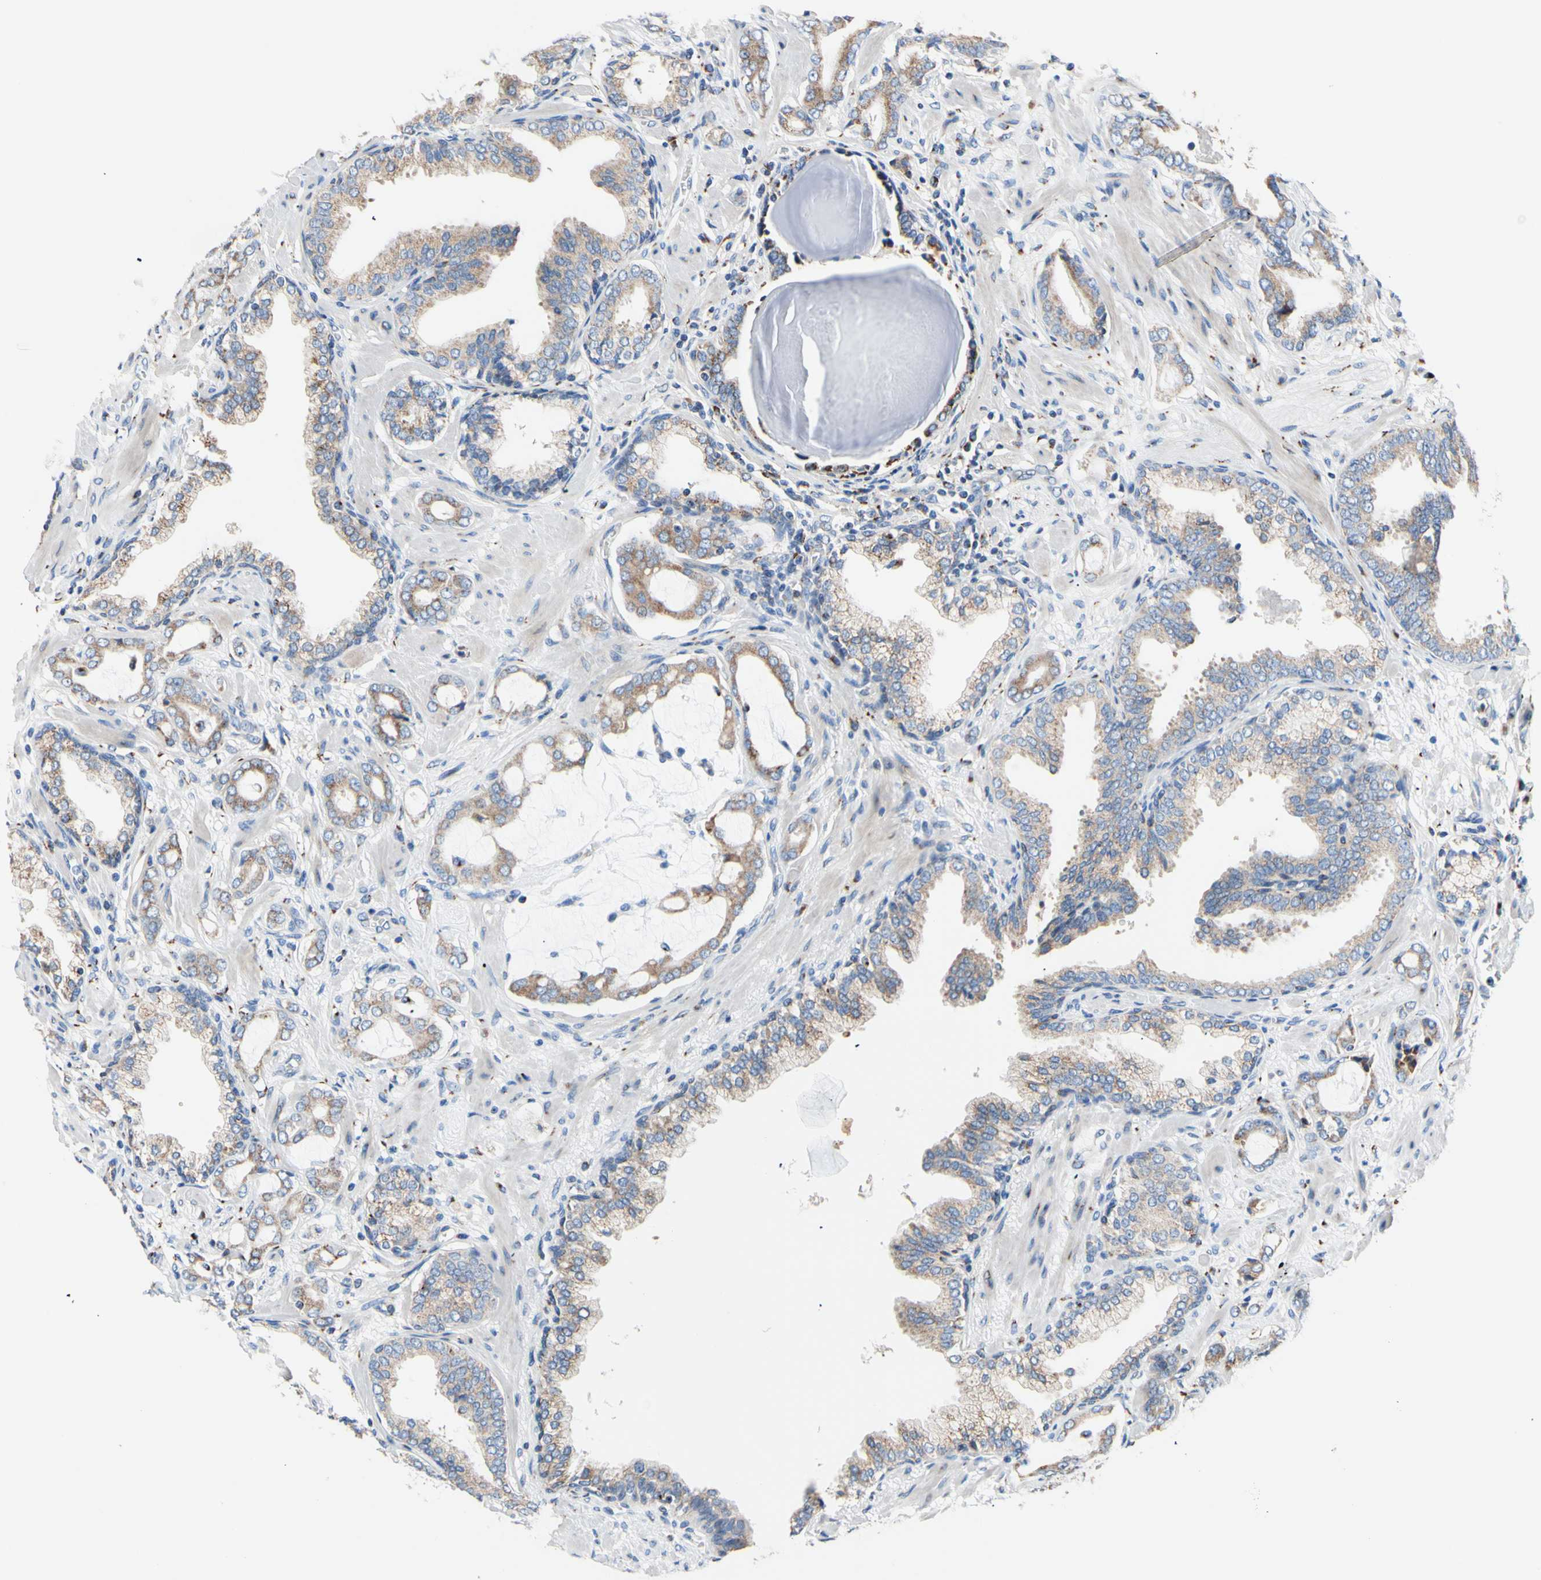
{"staining": {"intensity": "weak", "quantity": "25%-75%", "location": "cytoplasmic/membranous"}, "tissue": "prostate cancer", "cell_type": "Tumor cells", "image_type": "cancer", "snomed": [{"axis": "morphology", "description": "Adenocarcinoma, Low grade"}, {"axis": "topography", "description": "Prostate"}], "caption": "The image demonstrates immunohistochemical staining of prostate adenocarcinoma (low-grade). There is weak cytoplasmic/membranous expression is present in approximately 25%-75% of tumor cells.", "gene": "GALNT2", "patient": {"sex": "male", "age": 53}}